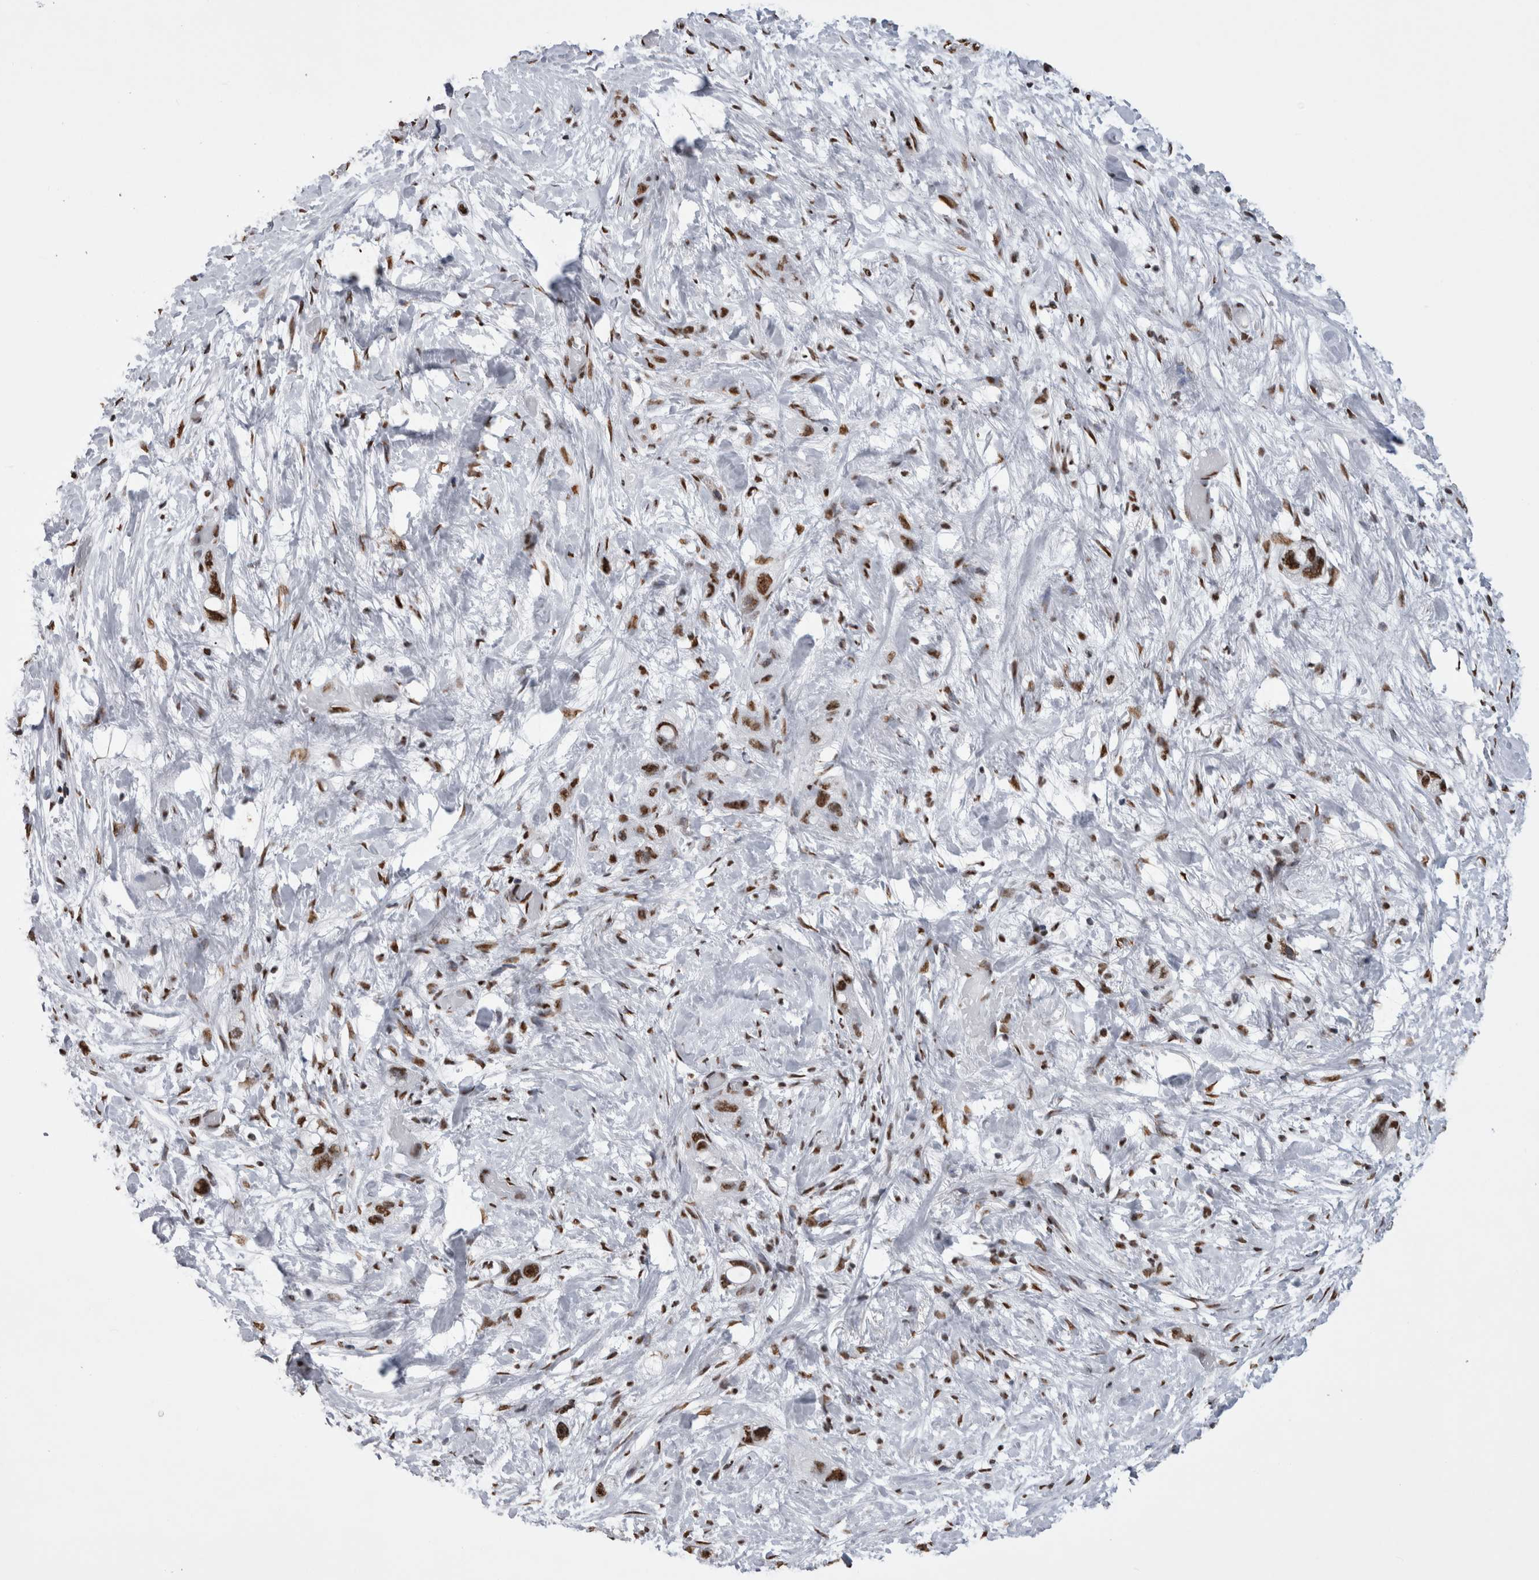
{"staining": {"intensity": "strong", "quantity": ">75%", "location": "nuclear"}, "tissue": "stomach cancer", "cell_type": "Tumor cells", "image_type": "cancer", "snomed": [{"axis": "morphology", "description": "Adenocarcinoma, NOS"}, {"axis": "topography", "description": "Stomach"}, {"axis": "topography", "description": "Stomach, lower"}], "caption": "Brown immunohistochemical staining in stomach cancer displays strong nuclear positivity in about >75% of tumor cells. The staining was performed using DAB (3,3'-diaminobenzidine) to visualize the protein expression in brown, while the nuclei were stained in blue with hematoxylin (Magnification: 20x).", "gene": "ALPK3", "patient": {"sex": "female", "age": 48}}